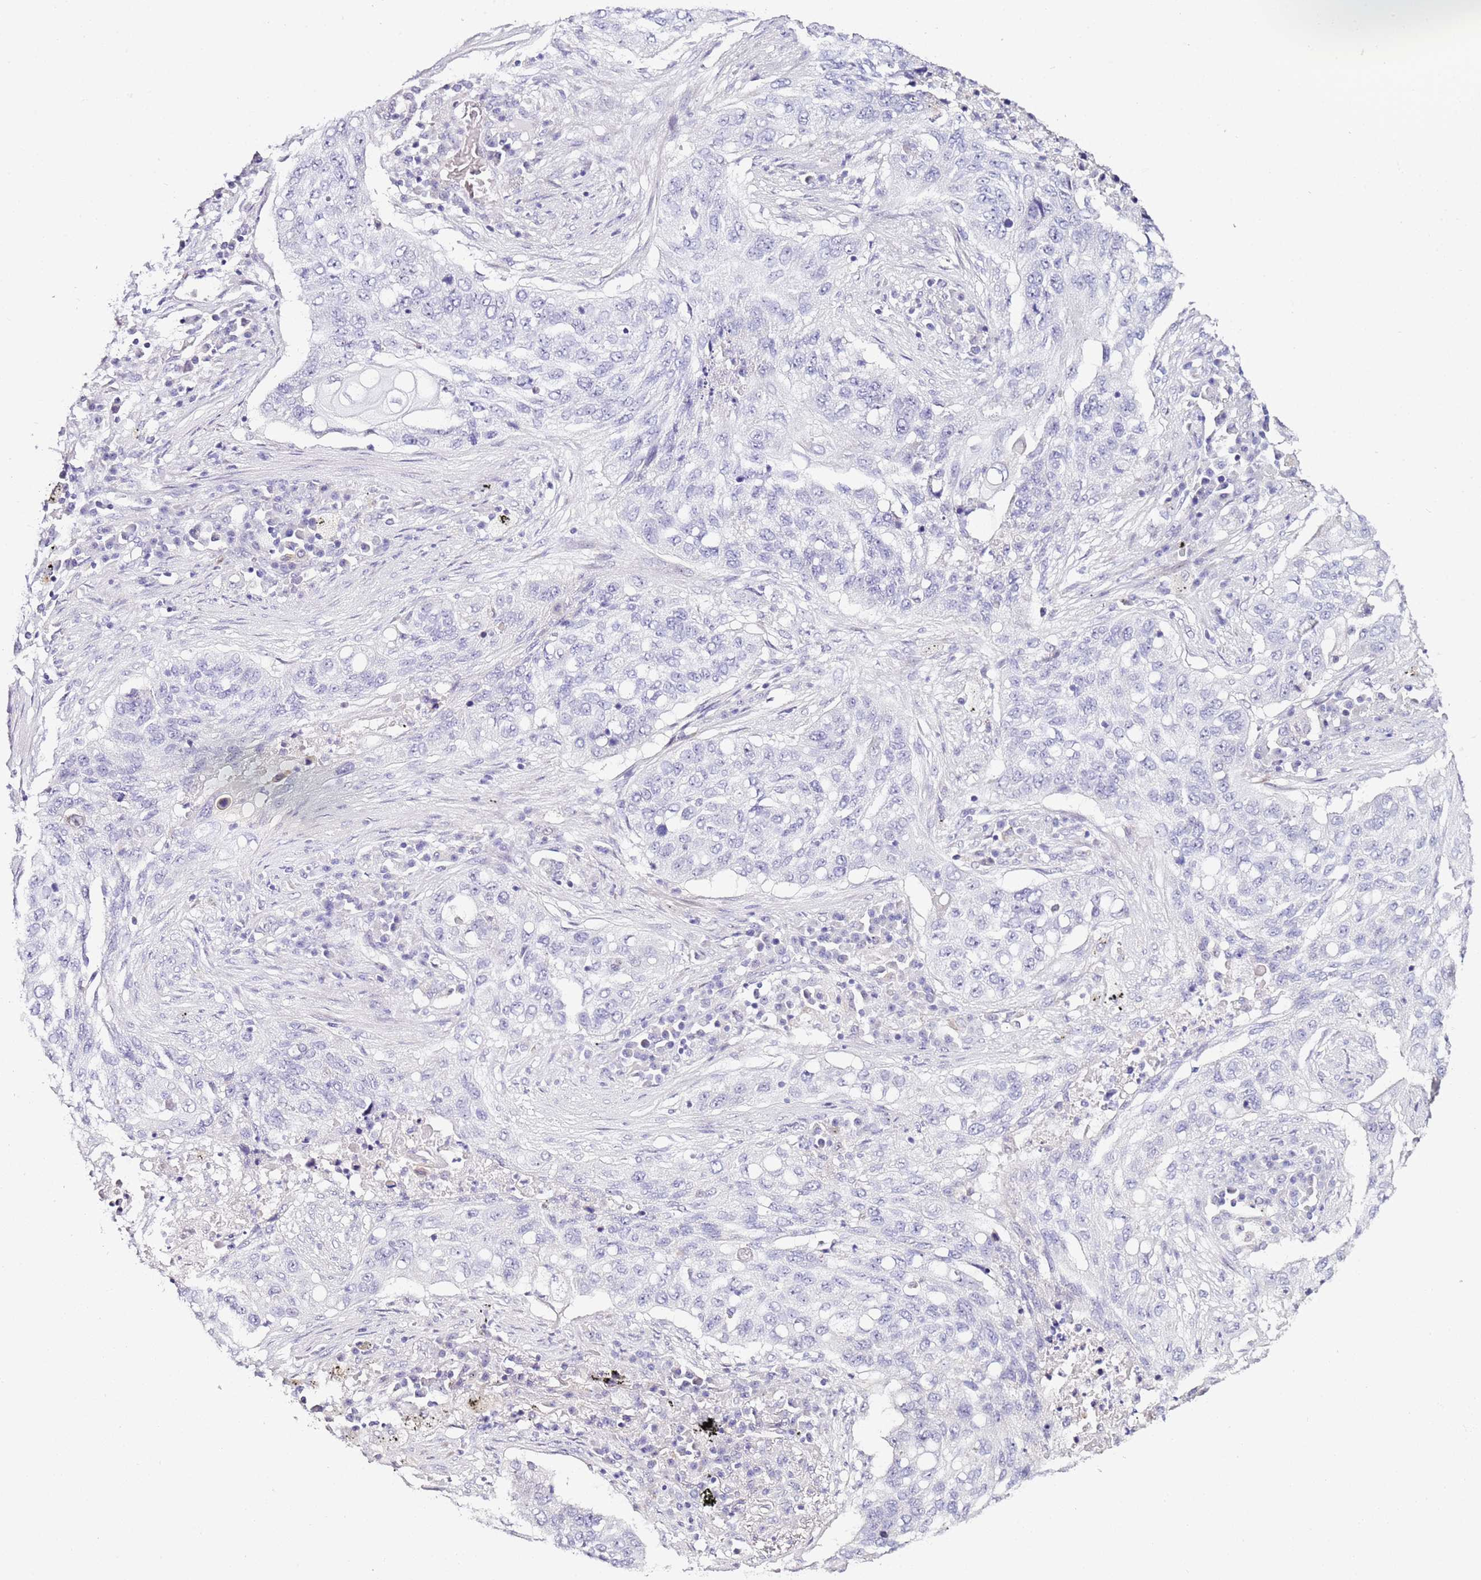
{"staining": {"intensity": "negative", "quantity": "none", "location": "none"}, "tissue": "lung cancer", "cell_type": "Tumor cells", "image_type": "cancer", "snomed": [{"axis": "morphology", "description": "Squamous cell carcinoma, NOS"}, {"axis": "topography", "description": "Lung"}], "caption": "This is an immunohistochemistry (IHC) micrograph of lung cancer. There is no staining in tumor cells.", "gene": "HGD", "patient": {"sex": "female", "age": 63}}